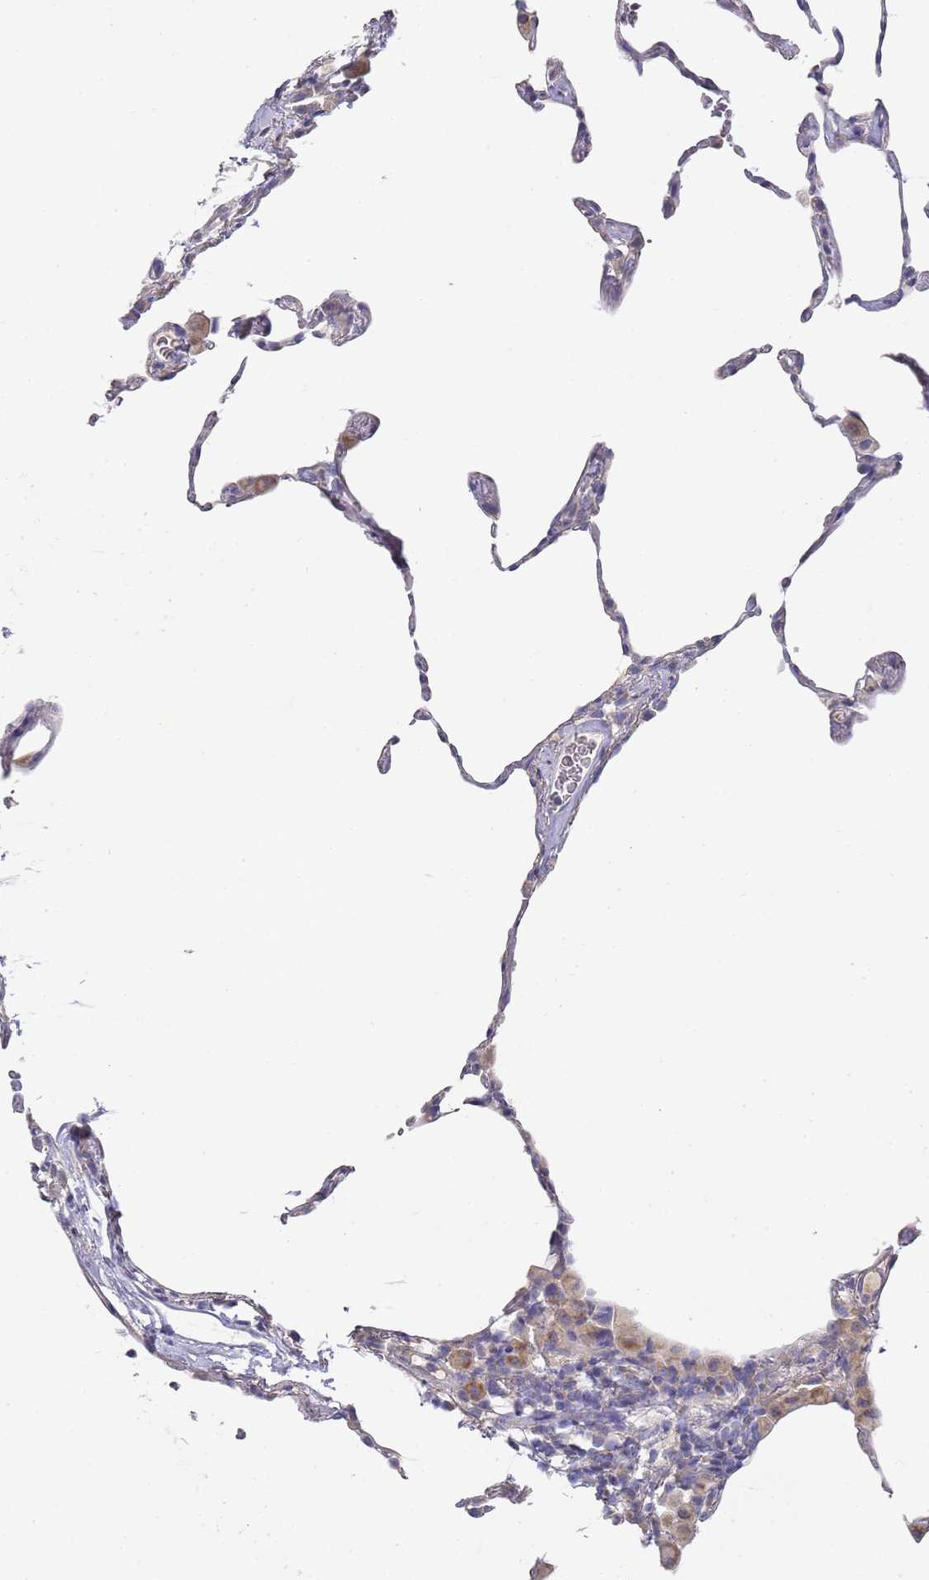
{"staining": {"intensity": "weak", "quantity": "<25%", "location": "cytoplasmic/membranous"}, "tissue": "lung", "cell_type": "Alveolar cells", "image_type": "normal", "snomed": [{"axis": "morphology", "description": "Normal tissue, NOS"}, {"axis": "topography", "description": "Lung"}], "caption": "Alveolar cells show no significant protein staining in unremarkable lung. The staining was performed using DAB to visualize the protein expression in brown, while the nuclei were stained in blue with hematoxylin (Magnification: 20x).", "gene": "NPEPPS", "patient": {"sex": "female", "age": 57}}